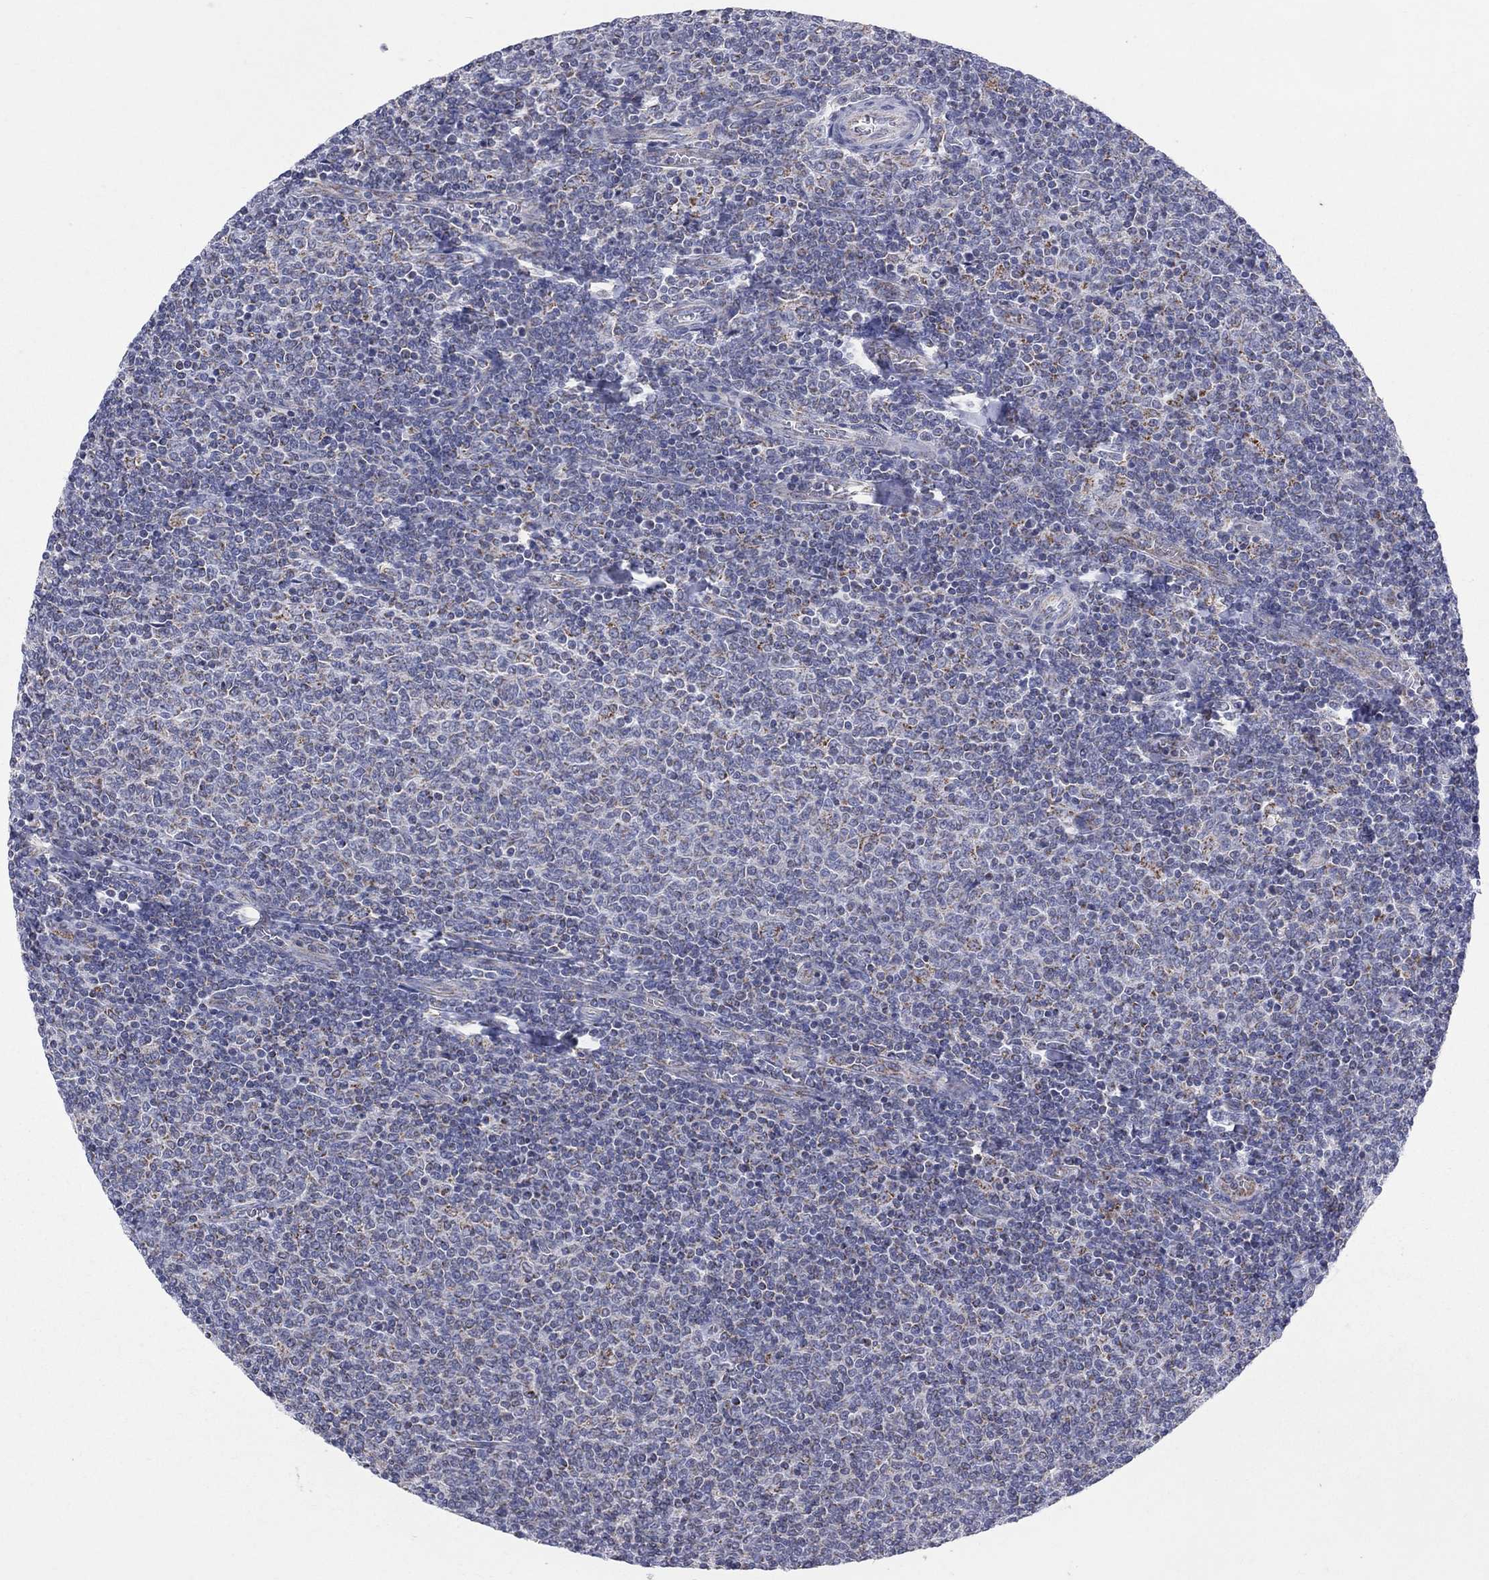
{"staining": {"intensity": "moderate", "quantity": "<25%", "location": "cytoplasmic/membranous"}, "tissue": "lymphoma", "cell_type": "Tumor cells", "image_type": "cancer", "snomed": [{"axis": "morphology", "description": "Malignant lymphoma, non-Hodgkin's type, Low grade"}, {"axis": "topography", "description": "Lymph node"}], "caption": "Brown immunohistochemical staining in human low-grade malignant lymphoma, non-Hodgkin's type exhibits moderate cytoplasmic/membranous positivity in about <25% of tumor cells. (DAB (3,3'-diaminobenzidine) IHC with brightfield microscopy, high magnification).", "gene": "KISS1R", "patient": {"sex": "male", "age": 52}}